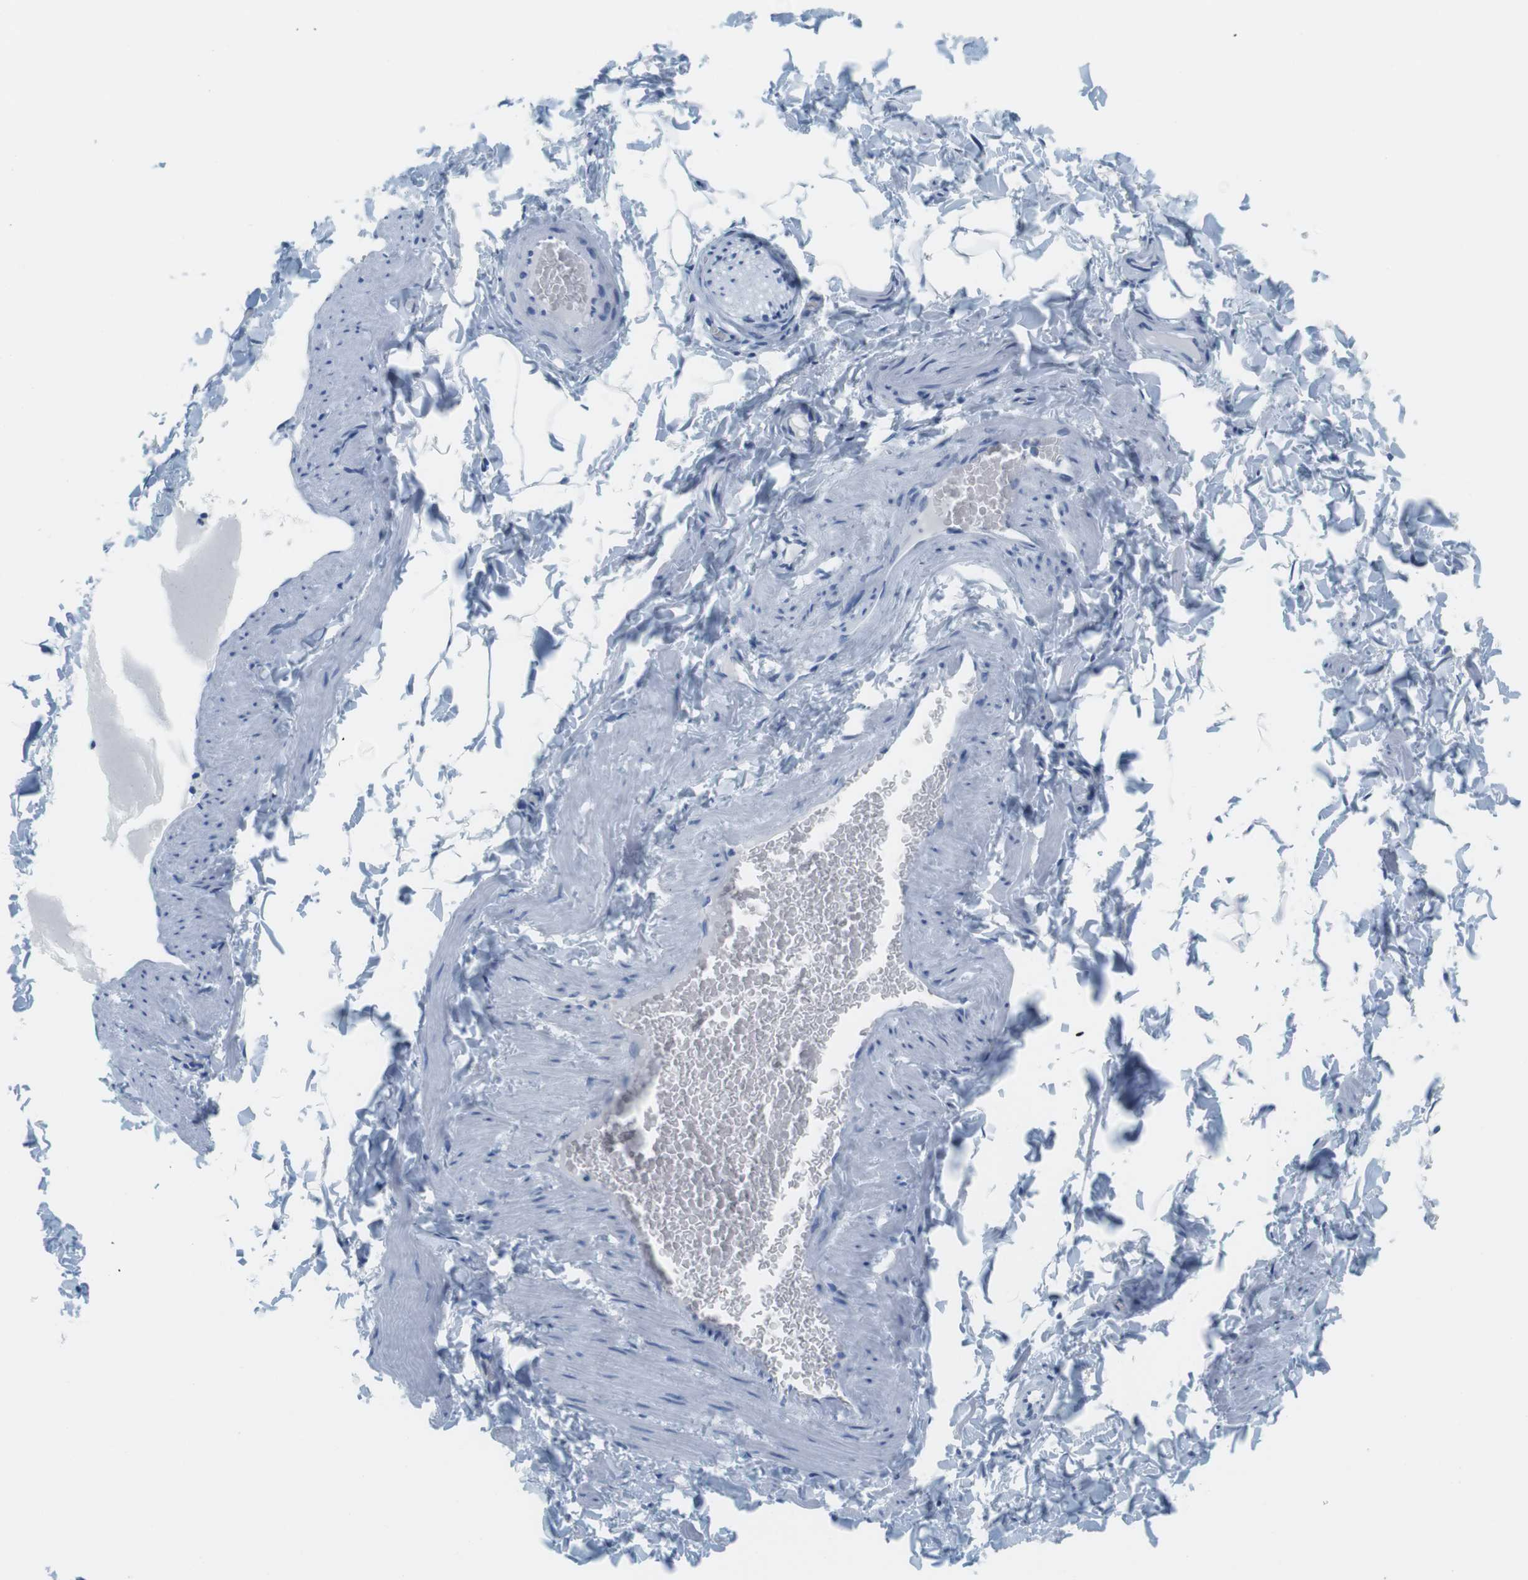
{"staining": {"intensity": "negative", "quantity": "none", "location": "none"}, "tissue": "adipose tissue", "cell_type": "Adipocytes", "image_type": "normal", "snomed": [{"axis": "morphology", "description": "Normal tissue, NOS"}, {"axis": "topography", "description": "Vascular tissue"}], "caption": "A high-resolution image shows immunohistochemistry staining of unremarkable adipose tissue, which shows no significant expression in adipocytes.", "gene": "TNNT2", "patient": {"sex": "male", "age": 41}}